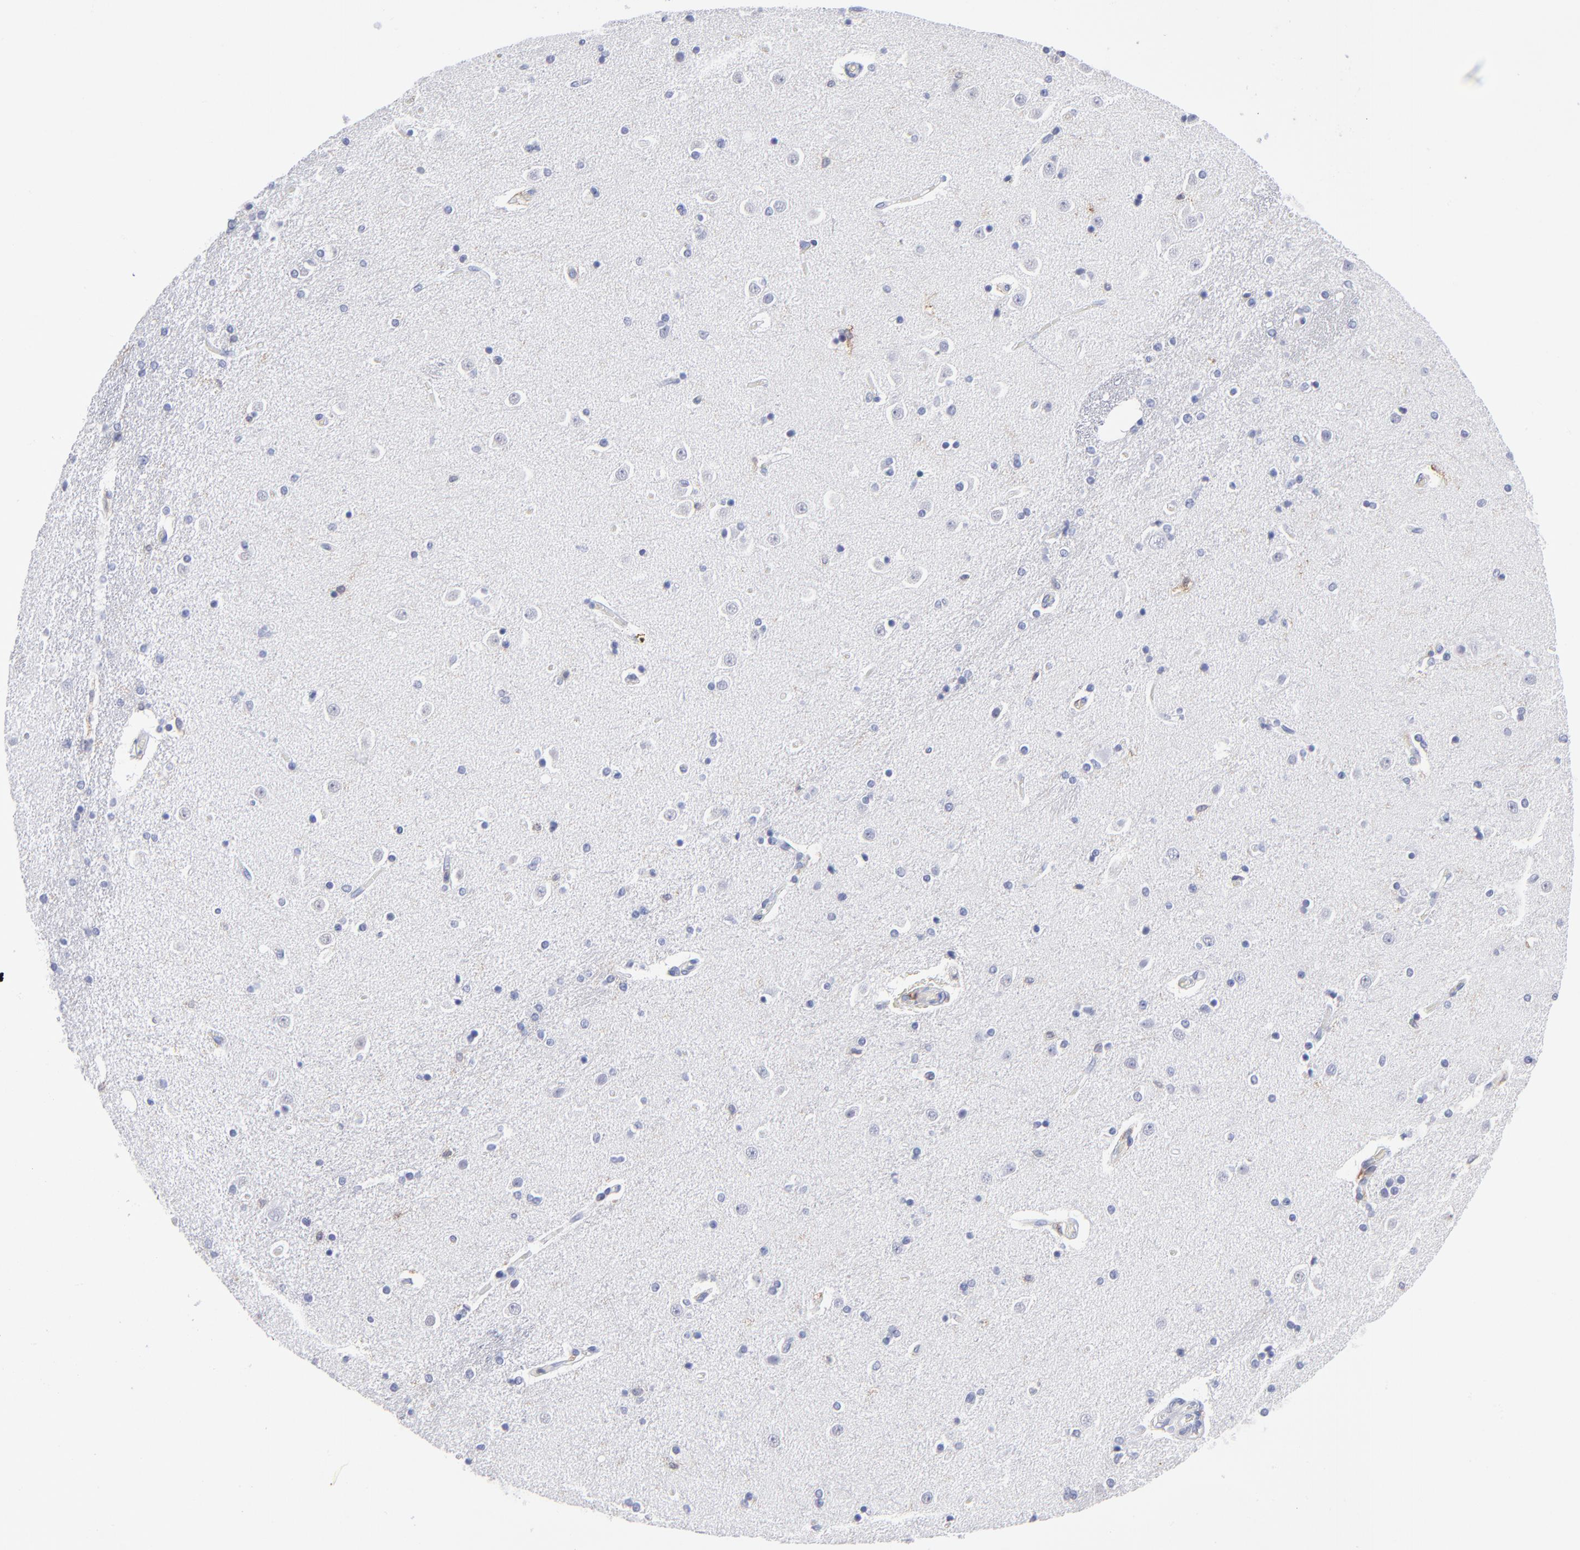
{"staining": {"intensity": "negative", "quantity": "none", "location": "none"}, "tissue": "caudate", "cell_type": "Glial cells", "image_type": "normal", "snomed": [{"axis": "morphology", "description": "Normal tissue, NOS"}, {"axis": "topography", "description": "Lateral ventricle wall"}], "caption": "There is no significant positivity in glial cells of caudate. The staining was performed using DAB to visualize the protein expression in brown, while the nuclei were stained in blue with hematoxylin (Magnification: 20x).", "gene": "LAT2", "patient": {"sex": "female", "age": 54}}